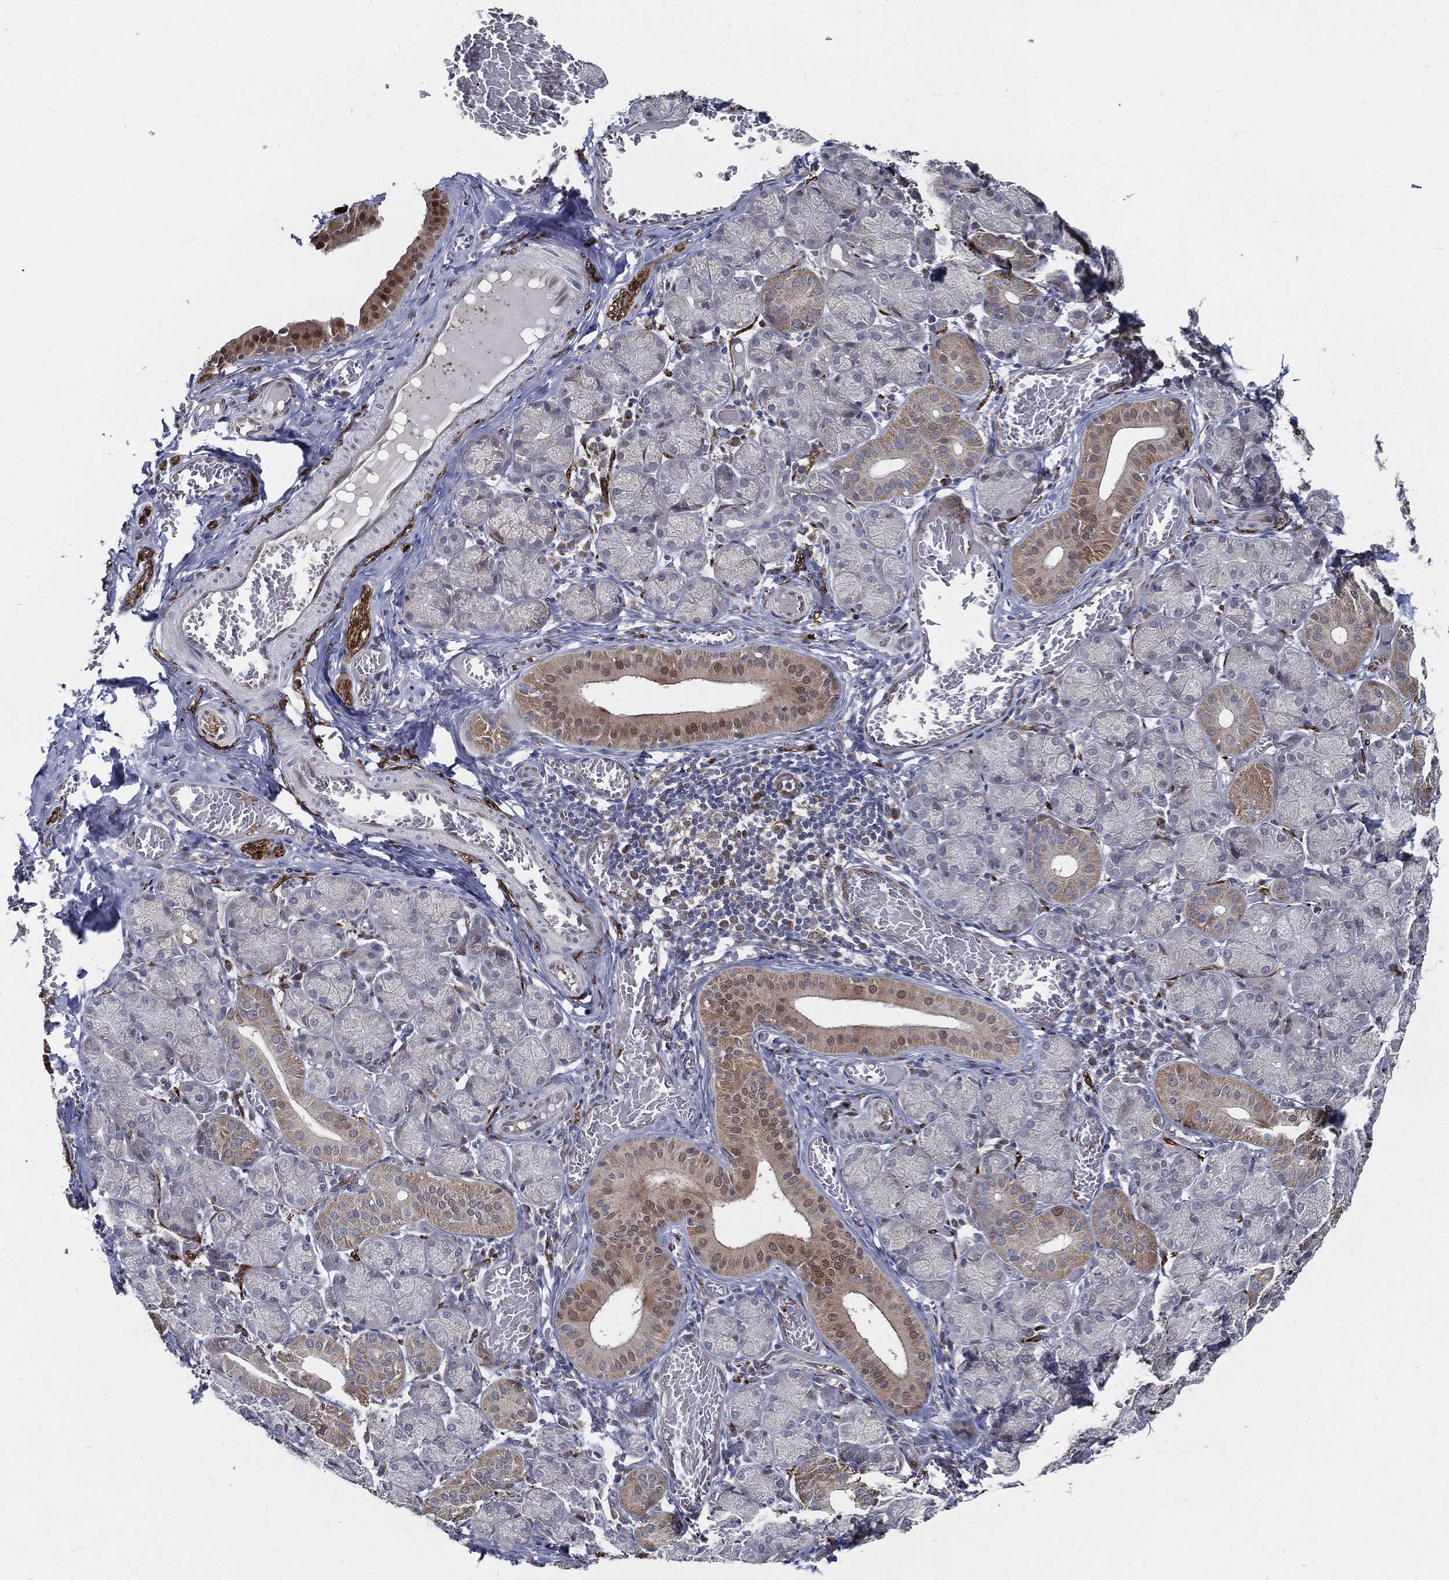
{"staining": {"intensity": "moderate", "quantity": "<25%", "location": "nuclear"}, "tissue": "salivary gland", "cell_type": "Glandular cells", "image_type": "normal", "snomed": [{"axis": "morphology", "description": "Normal tissue, NOS"}, {"axis": "topography", "description": "Salivary gland"}, {"axis": "topography", "description": "Peripheral nerve tissue"}], "caption": "Protein expression analysis of normal human salivary gland reveals moderate nuclear staining in about <25% of glandular cells. (IHC, brightfield microscopy, high magnification).", "gene": "ARHGAP11A", "patient": {"sex": "female", "age": 24}}